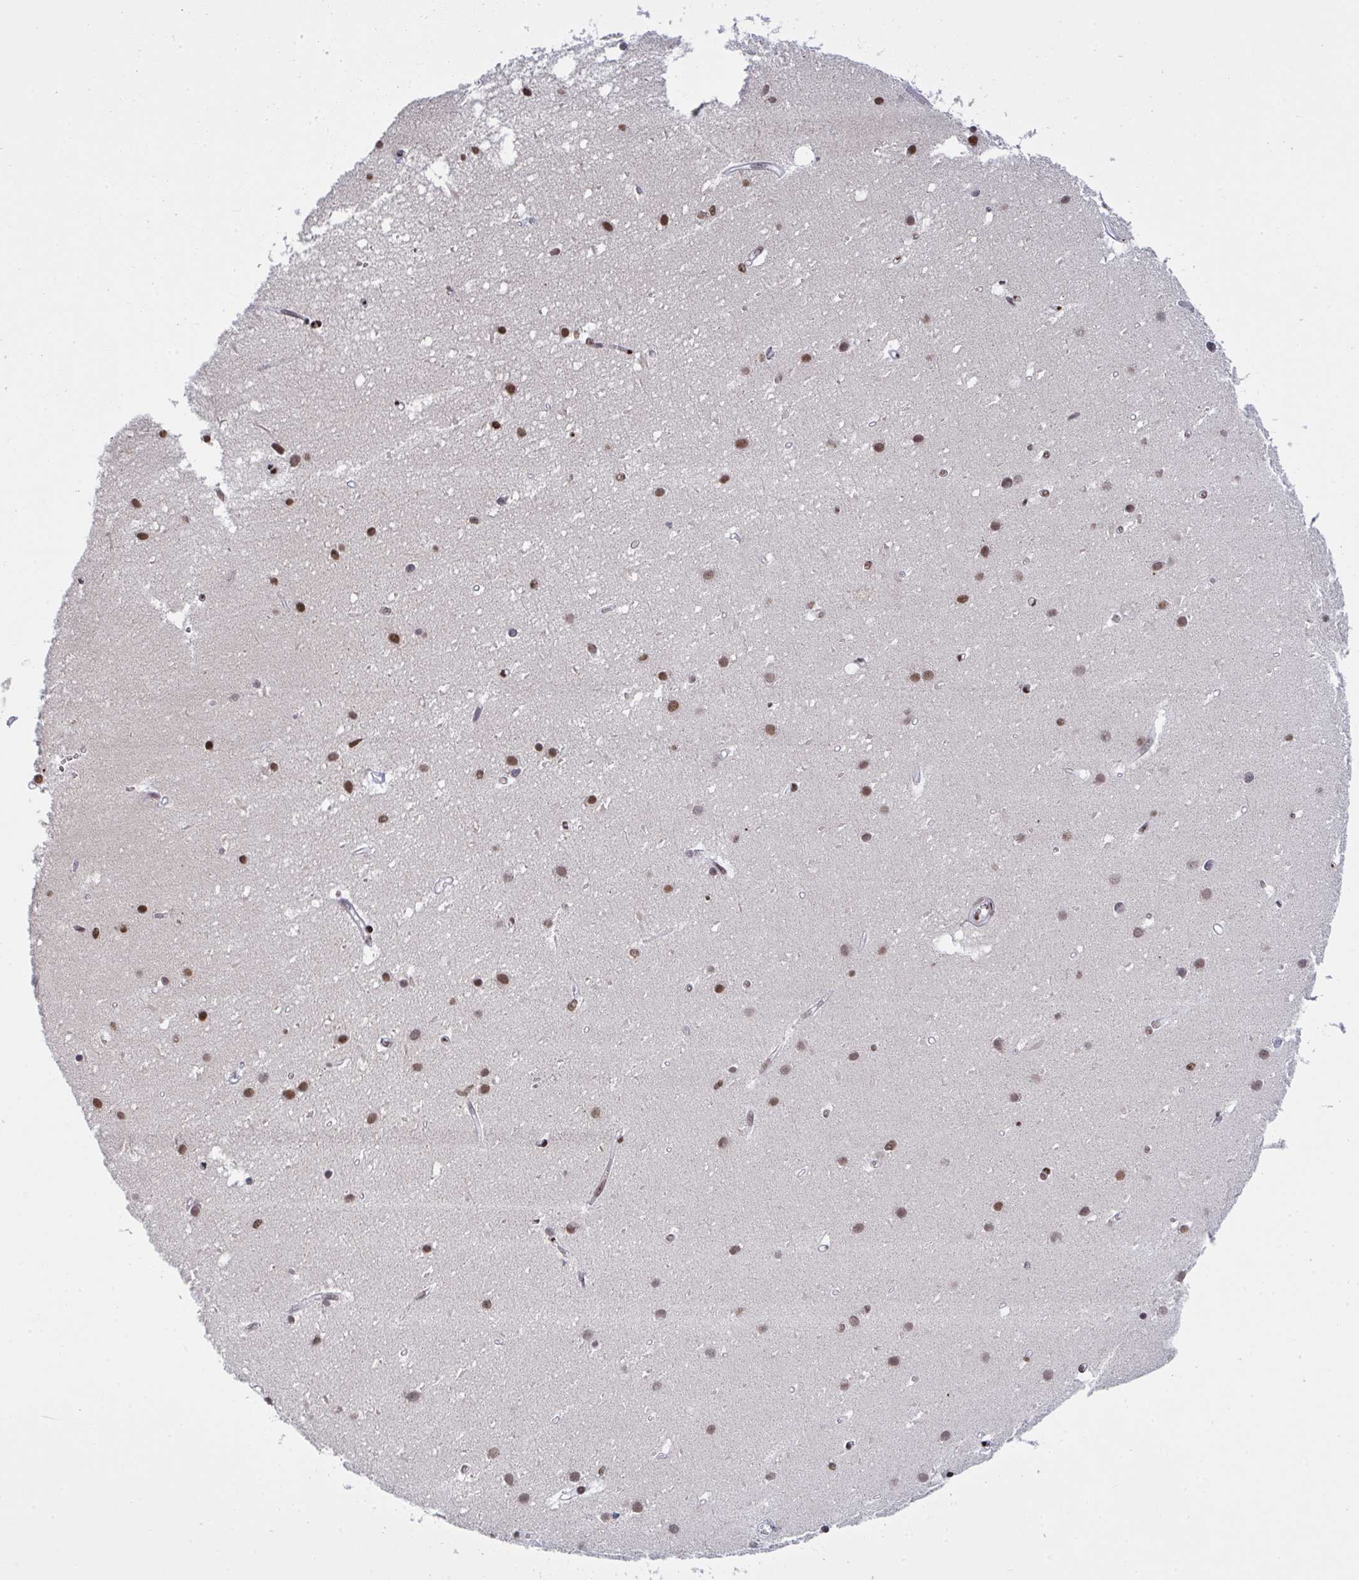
{"staining": {"intensity": "moderate", "quantity": ">75%", "location": "nuclear"}, "tissue": "cerebellum", "cell_type": "Cells in granular layer", "image_type": "normal", "snomed": [{"axis": "morphology", "description": "Normal tissue, NOS"}, {"axis": "topography", "description": "Cerebellum"}], "caption": "Cerebellum was stained to show a protein in brown. There is medium levels of moderate nuclear staining in approximately >75% of cells in granular layer. (DAB = brown stain, brightfield microscopy at high magnification).", "gene": "ZNF607", "patient": {"sex": "male", "age": 54}}